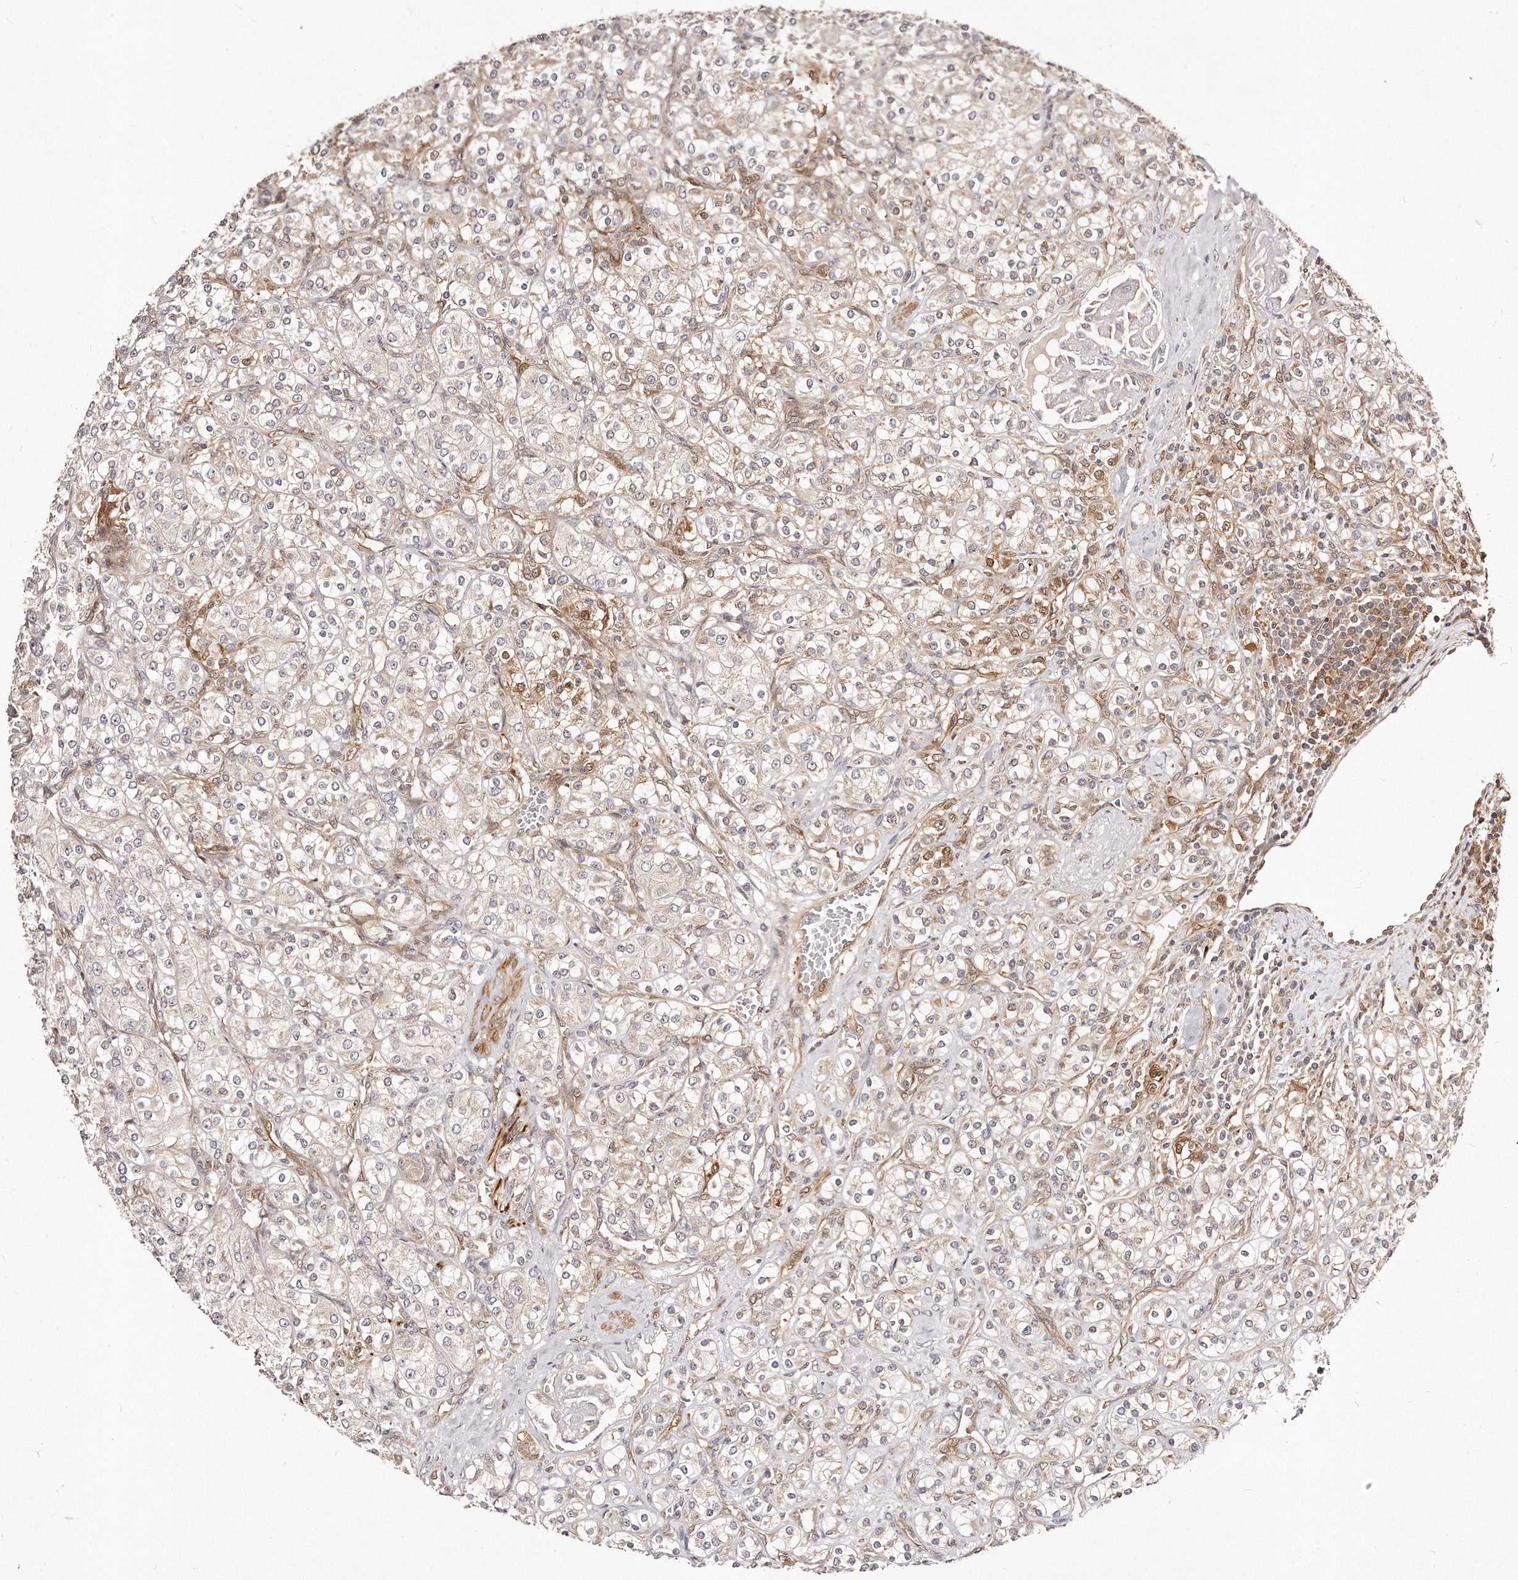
{"staining": {"intensity": "moderate", "quantity": "<25%", "location": "cytoplasmic/membranous,nuclear"}, "tissue": "renal cancer", "cell_type": "Tumor cells", "image_type": "cancer", "snomed": [{"axis": "morphology", "description": "Adenocarcinoma, NOS"}, {"axis": "topography", "description": "Kidney"}], "caption": "Protein expression analysis of renal adenocarcinoma displays moderate cytoplasmic/membranous and nuclear expression in approximately <25% of tumor cells.", "gene": "GBP4", "patient": {"sex": "male", "age": 77}}